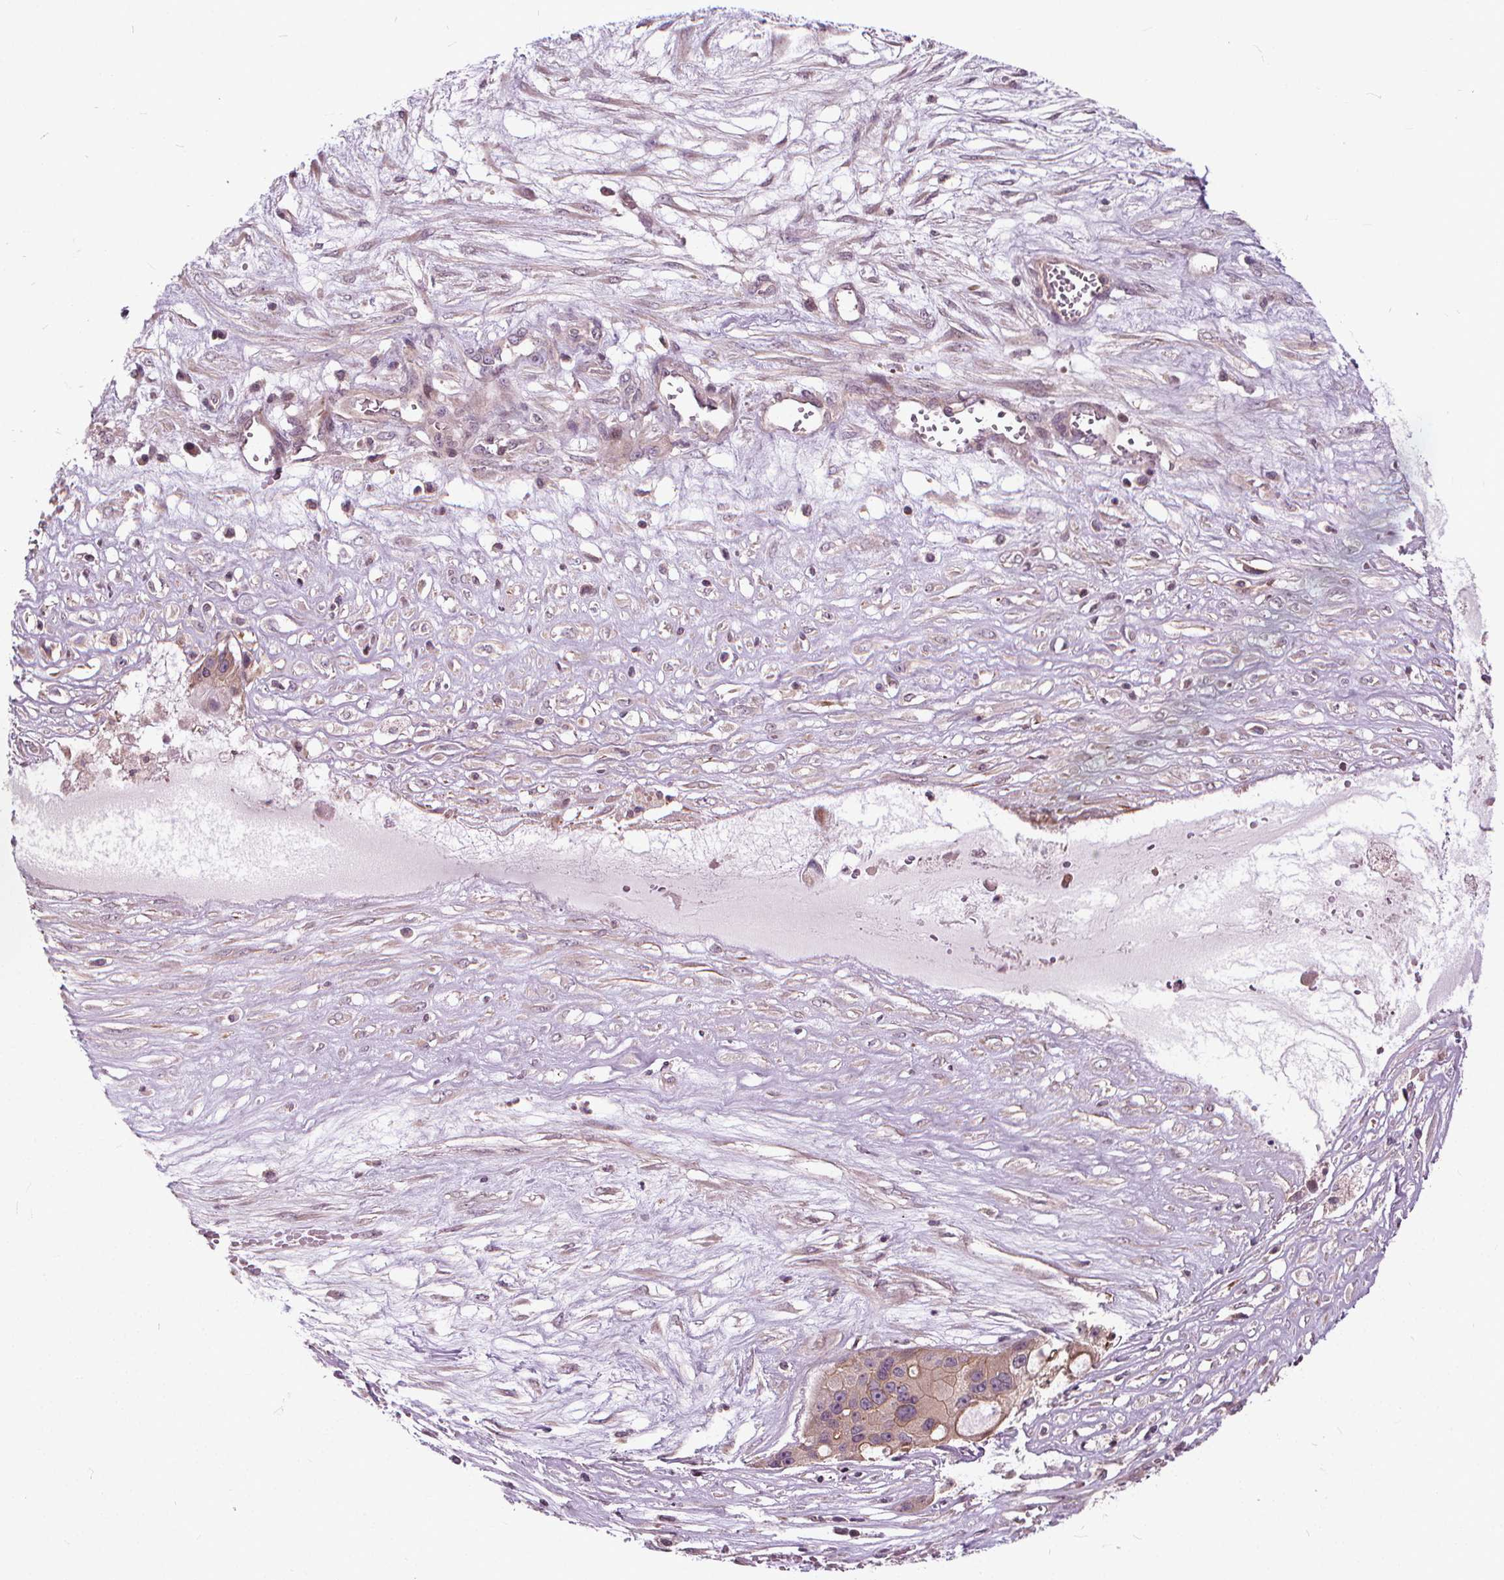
{"staining": {"intensity": "moderate", "quantity": ">75%", "location": "cytoplasmic/membranous"}, "tissue": "ovarian cancer", "cell_type": "Tumor cells", "image_type": "cancer", "snomed": [{"axis": "morphology", "description": "Cystadenocarcinoma, serous, NOS"}, {"axis": "topography", "description": "Ovary"}], "caption": "Immunohistochemical staining of serous cystadenocarcinoma (ovarian) exhibits moderate cytoplasmic/membranous protein staining in about >75% of tumor cells.", "gene": "INPP5E", "patient": {"sex": "female", "age": 56}}